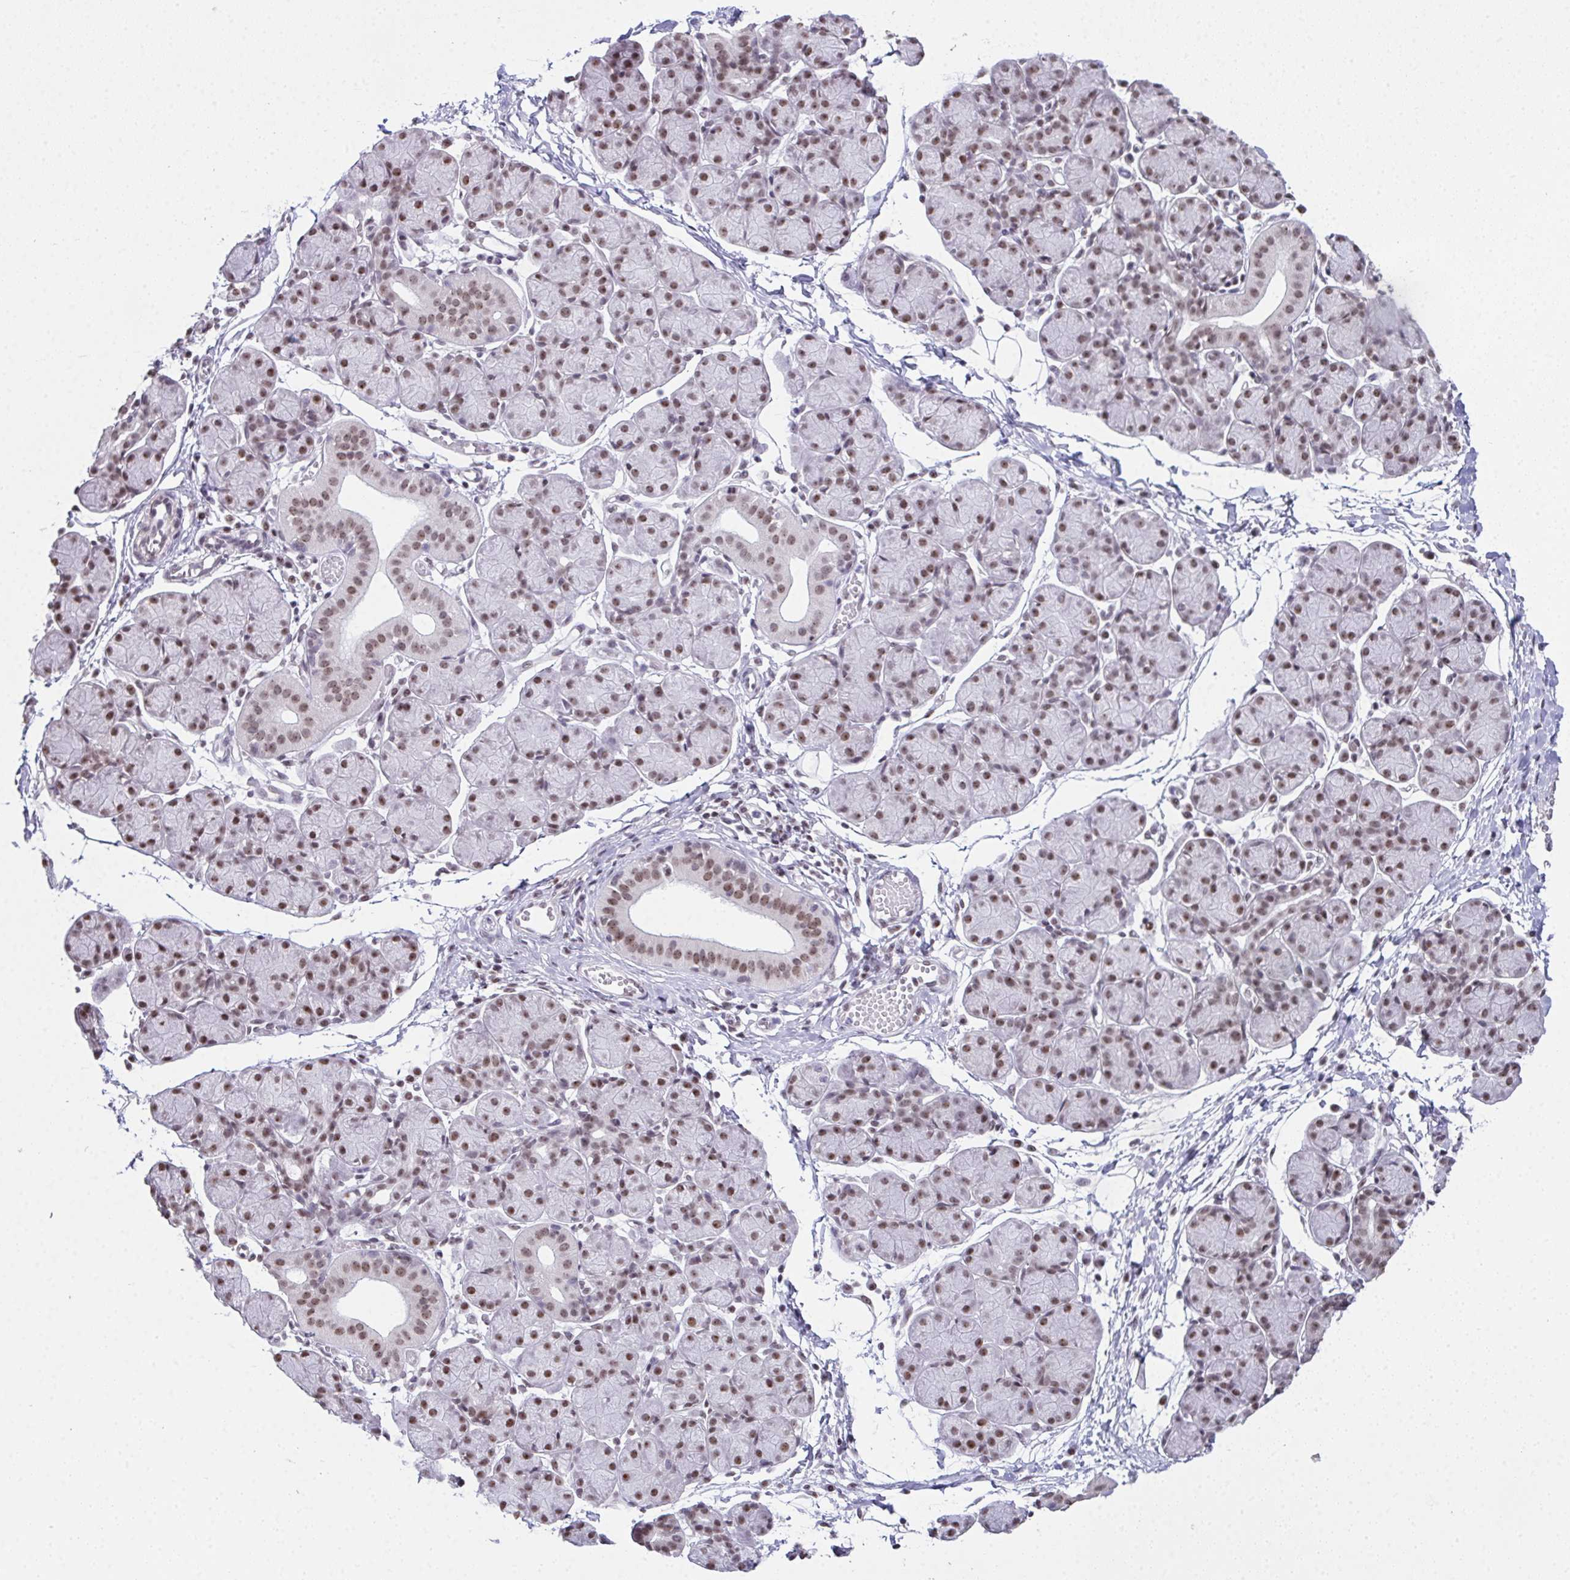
{"staining": {"intensity": "moderate", "quantity": ">75%", "location": "nuclear"}, "tissue": "salivary gland", "cell_type": "Glandular cells", "image_type": "normal", "snomed": [{"axis": "morphology", "description": "Normal tissue, NOS"}, {"axis": "morphology", "description": "Inflammation, NOS"}, {"axis": "topography", "description": "Lymph node"}, {"axis": "topography", "description": "Salivary gland"}], "caption": "Moderate nuclear staining for a protein is seen in about >75% of glandular cells of normal salivary gland using immunohistochemistry (IHC).", "gene": "ZNF800", "patient": {"sex": "male", "age": 3}}